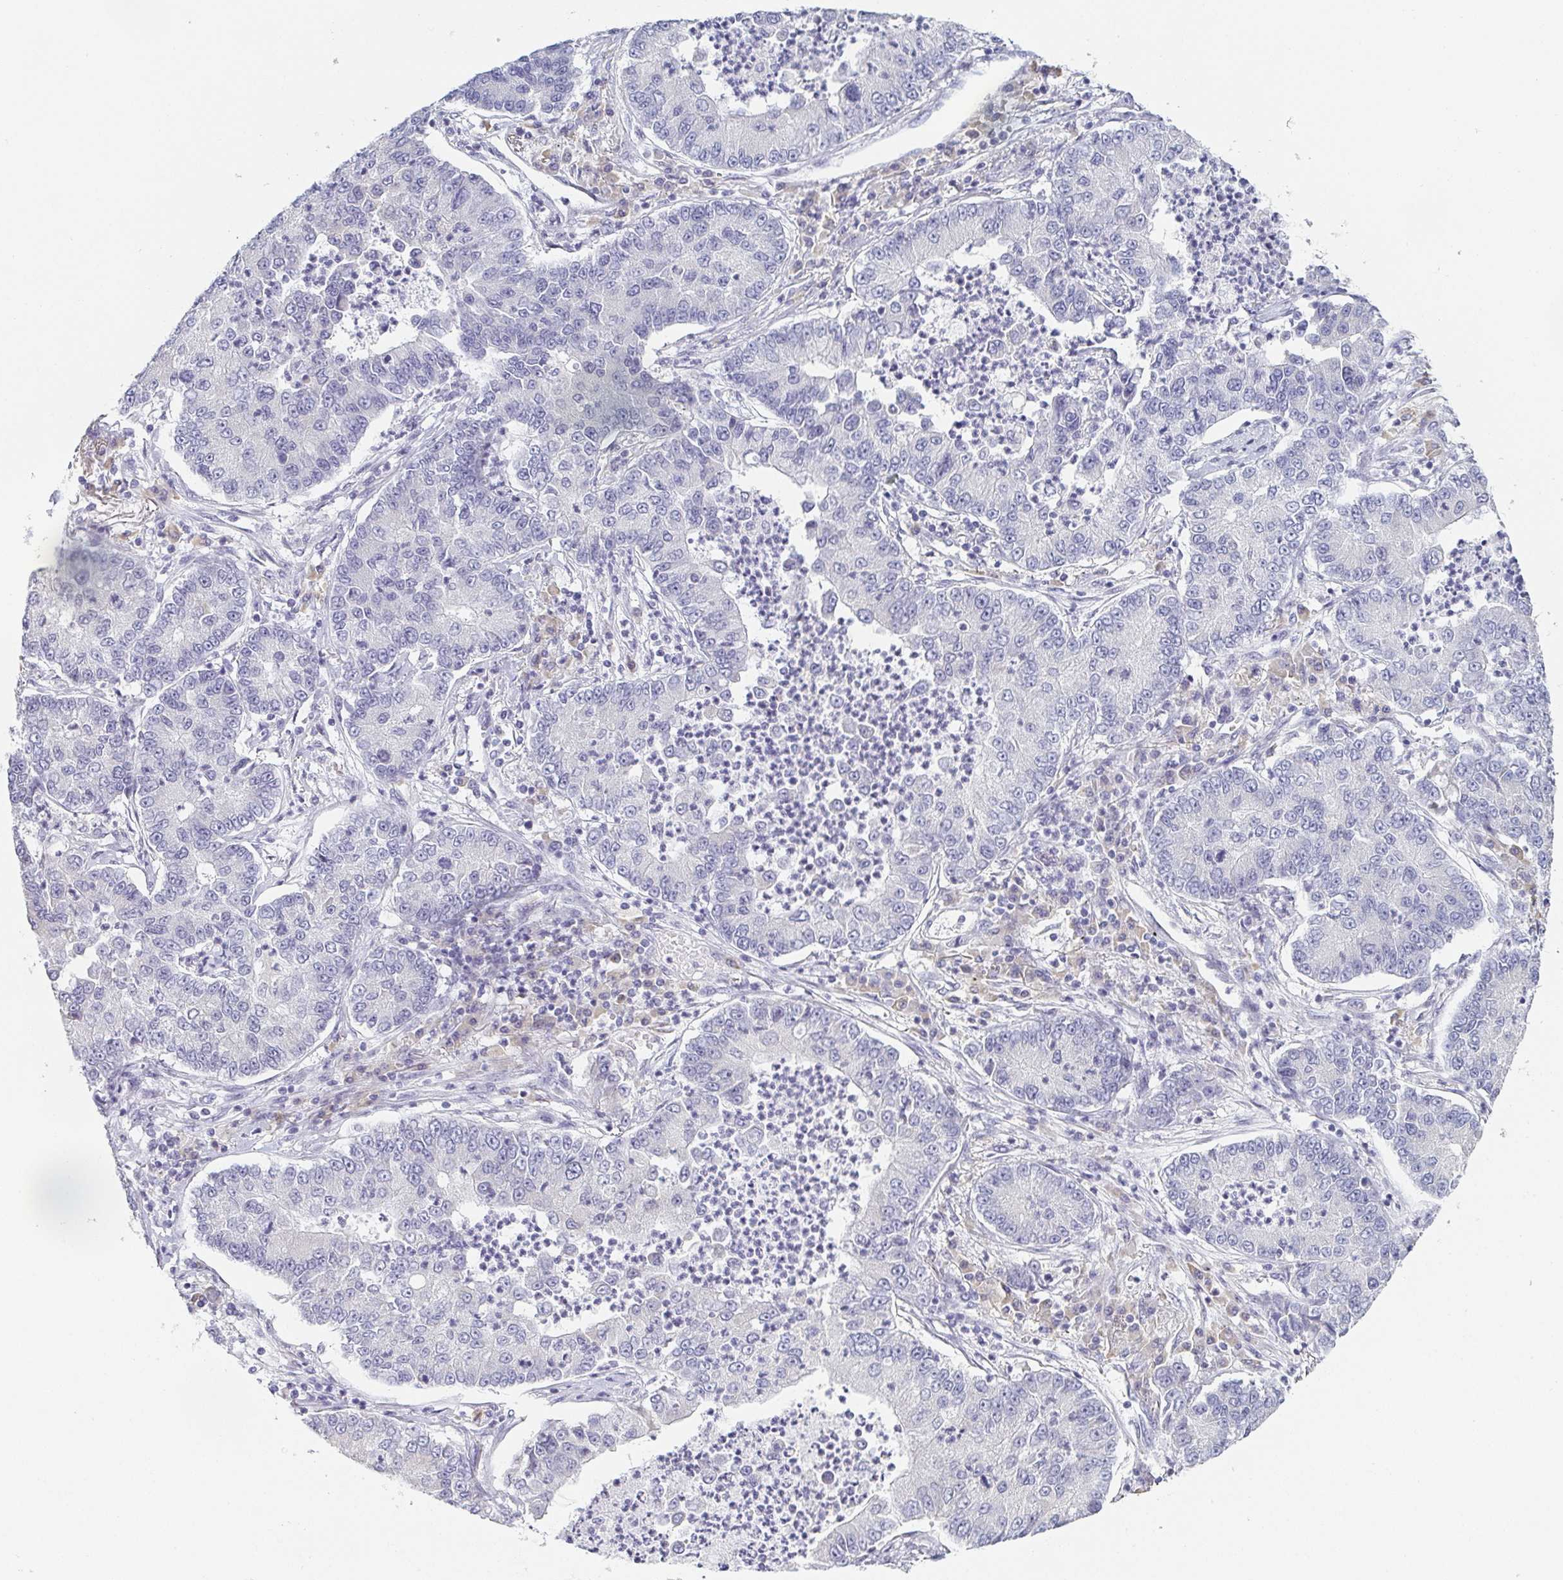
{"staining": {"intensity": "negative", "quantity": "none", "location": "none"}, "tissue": "lung cancer", "cell_type": "Tumor cells", "image_type": "cancer", "snomed": [{"axis": "morphology", "description": "Adenocarcinoma, NOS"}, {"axis": "topography", "description": "Lung"}], "caption": "Histopathology image shows no protein expression in tumor cells of adenocarcinoma (lung) tissue.", "gene": "PRR27", "patient": {"sex": "female", "age": 57}}